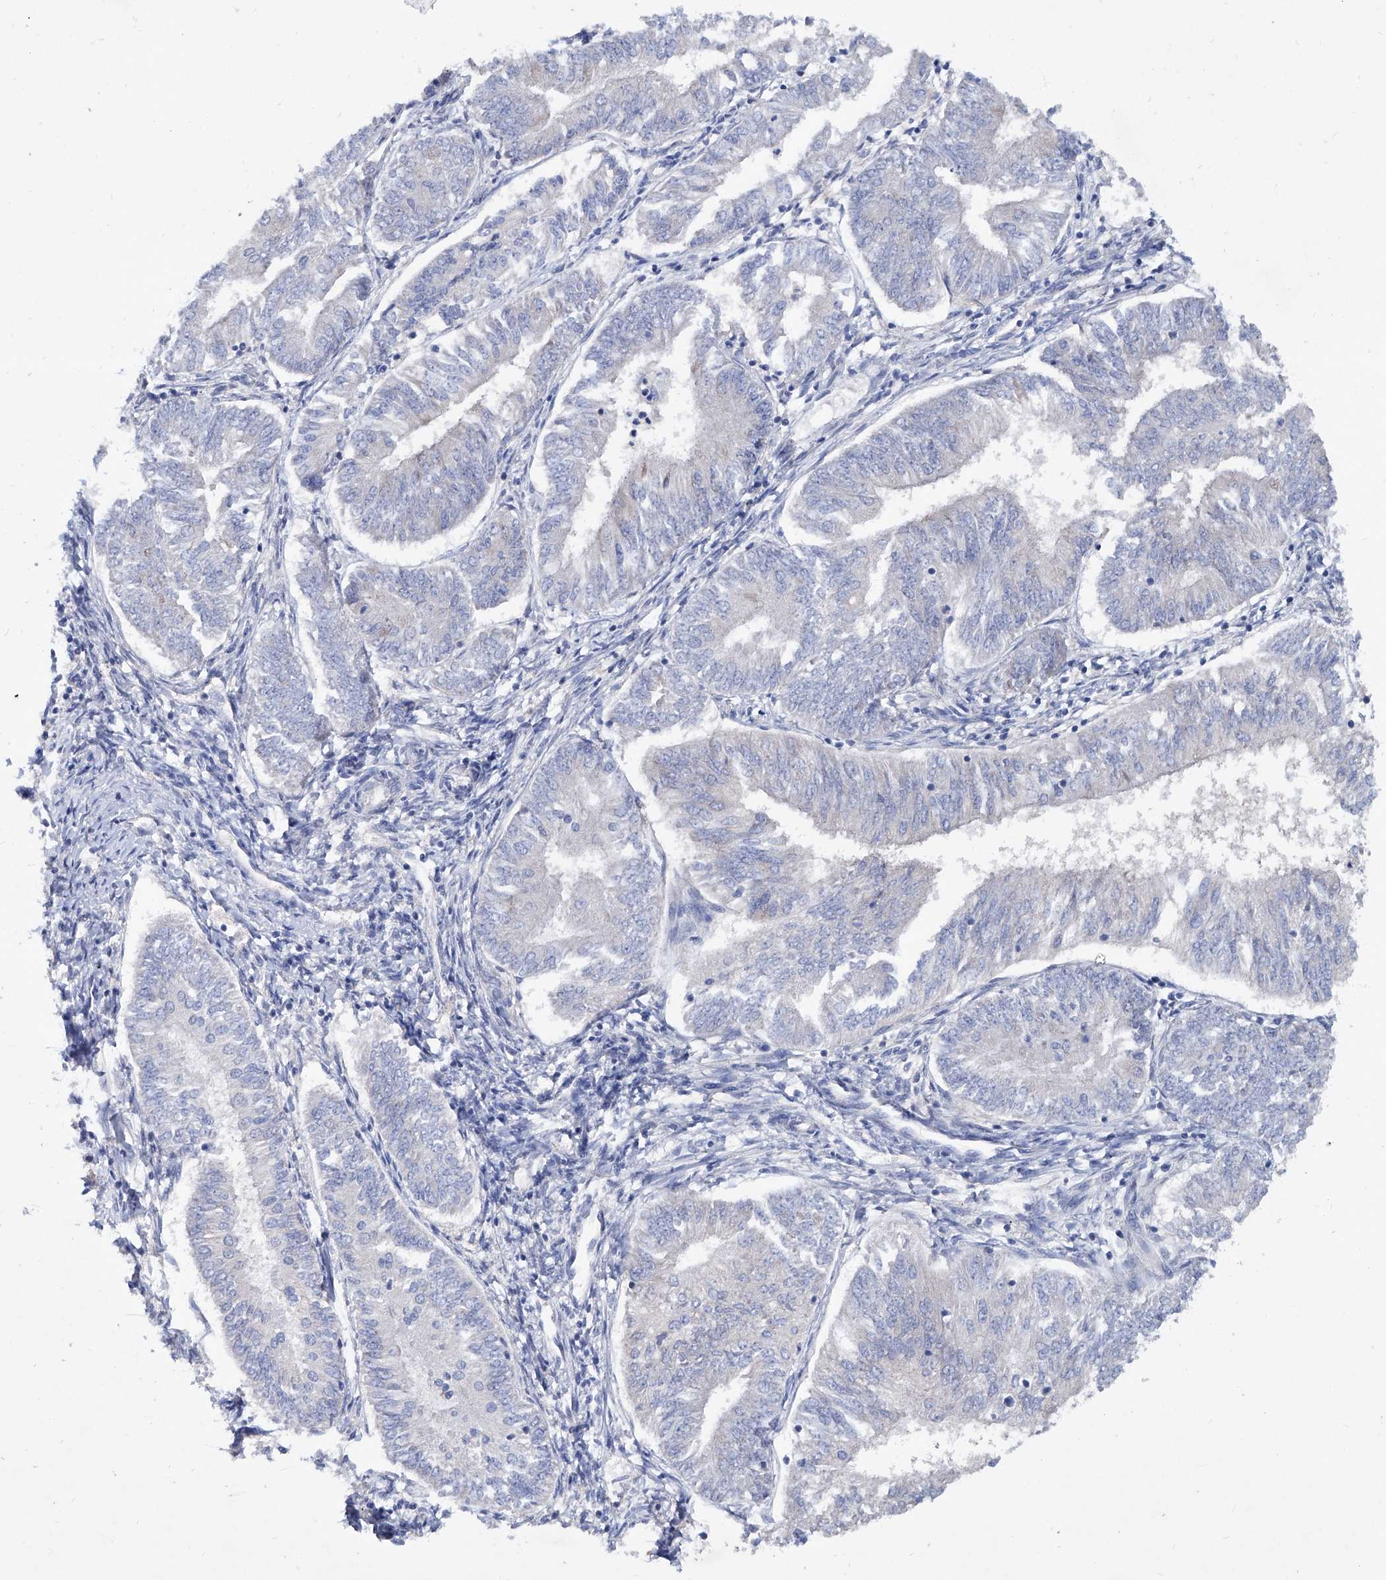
{"staining": {"intensity": "negative", "quantity": "none", "location": "none"}, "tissue": "endometrial cancer", "cell_type": "Tumor cells", "image_type": "cancer", "snomed": [{"axis": "morphology", "description": "Adenocarcinoma, NOS"}, {"axis": "topography", "description": "Endometrium"}], "caption": "Immunohistochemistry image of endometrial cancer stained for a protein (brown), which reveals no positivity in tumor cells.", "gene": "KLHL17", "patient": {"sex": "female", "age": 58}}